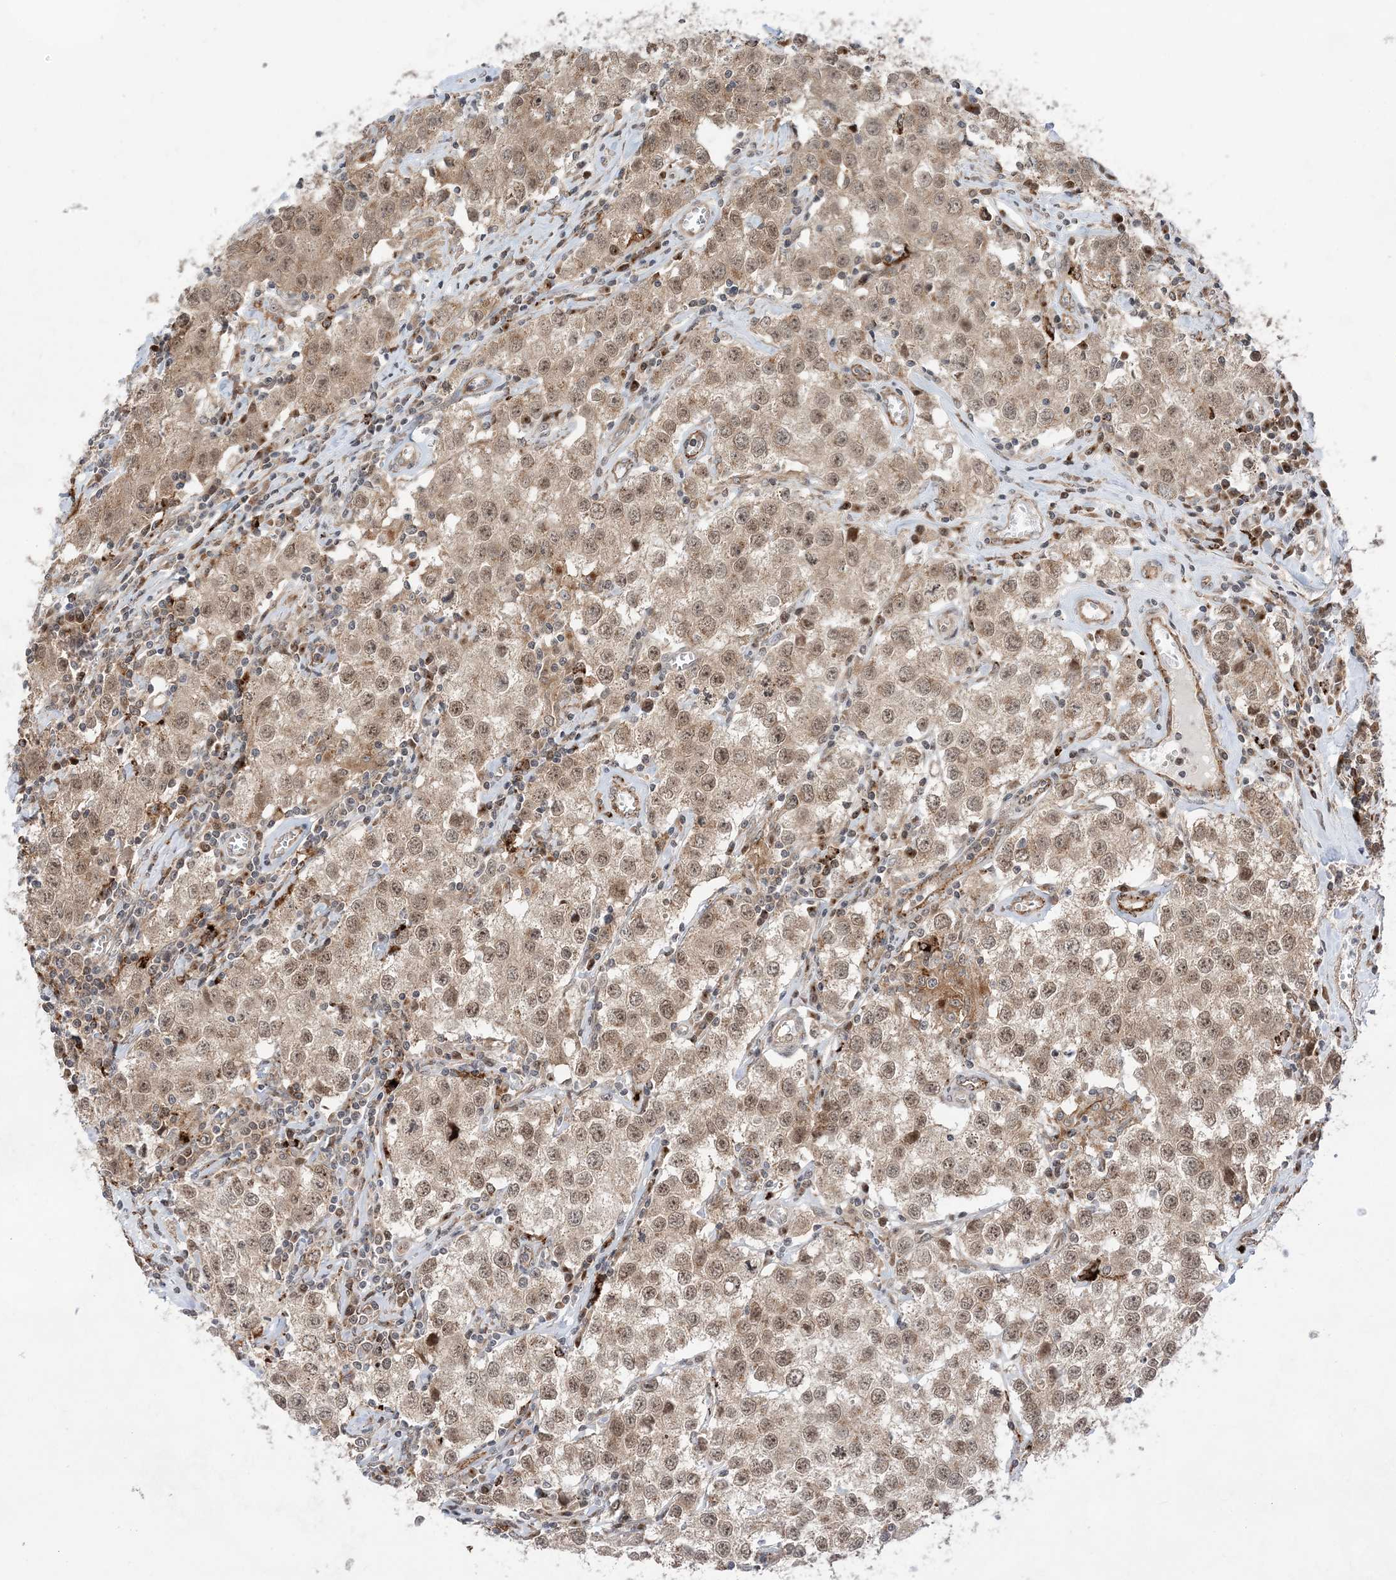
{"staining": {"intensity": "weak", "quantity": ">75%", "location": "cytoplasmic/membranous,nuclear"}, "tissue": "testis cancer", "cell_type": "Tumor cells", "image_type": "cancer", "snomed": [{"axis": "morphology", "description": "Seminoma, NOS"}, {"axis": "morphology", "description": "Carcinoma, Embryonal, NOS"}, {"axis": "topography", "description": "Testis"}], "caption": "This photomicrograph reveals immunohistochemistry (IHC) staining of human testis cancer, with low weak cytoplasmic/membranous and nuclear expression in about >75% of tumor cells.", "gene": "ANAPC15", "patient": {"sex": "male", "age": 43}}